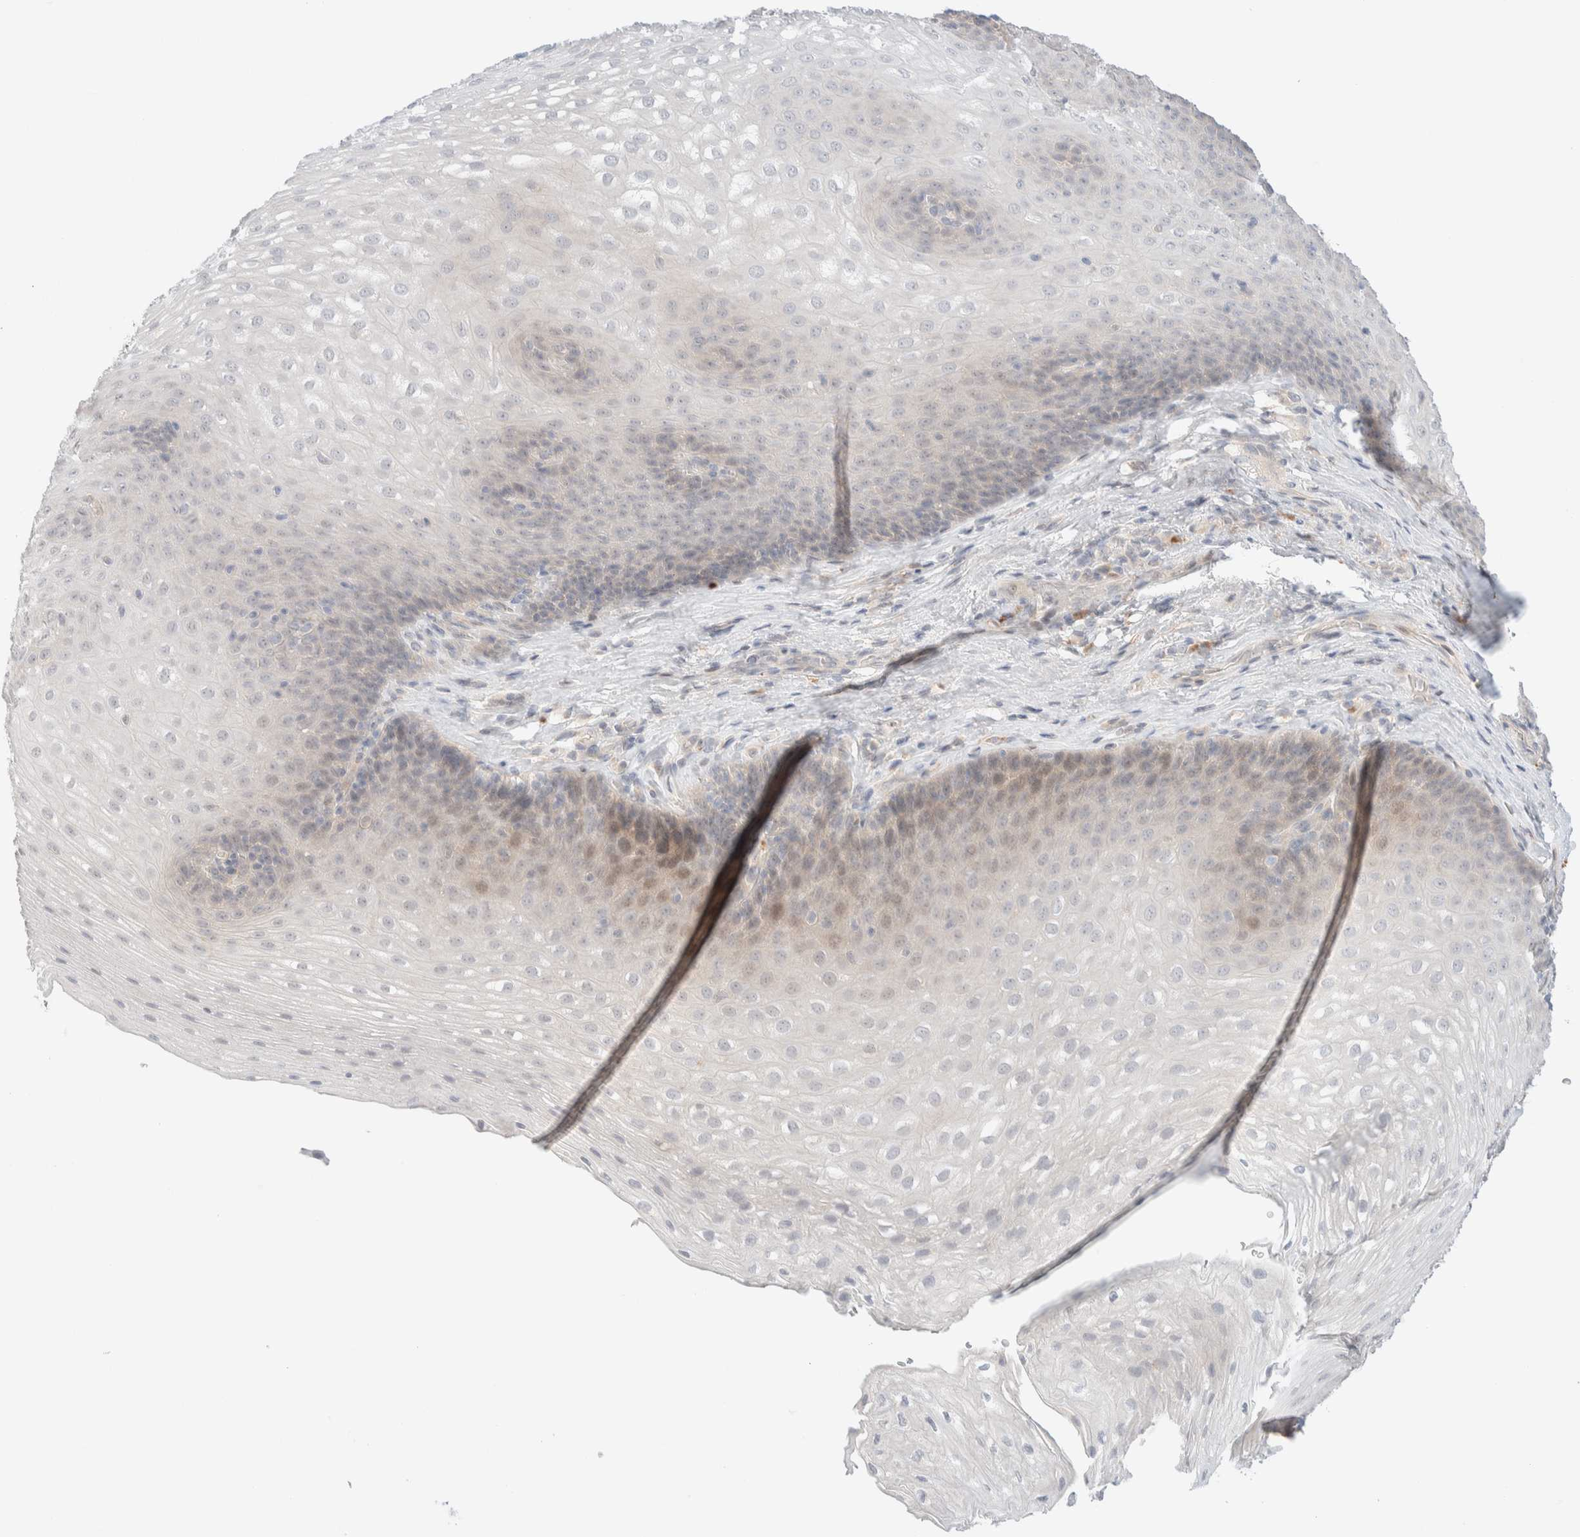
{"staining": {"intensity": "weak", "quantity": "<25%", "location": "cytoplasmic/membranous"}, "tissue": "esophagus", "cell_type": "Squamous epithelial cells", "image_type": "normal", "snomed": [{"axis": "morphology", "description": "Normal tissue, NOS"}, {"axis": "topography", "description": "Esophagus"}], "caption": "The histopathology image shows no staining of squamous epithelial cells in unremarkable esophagus.", "gene": "CHKA", "patient": {"sex": "female", "age": 66}}